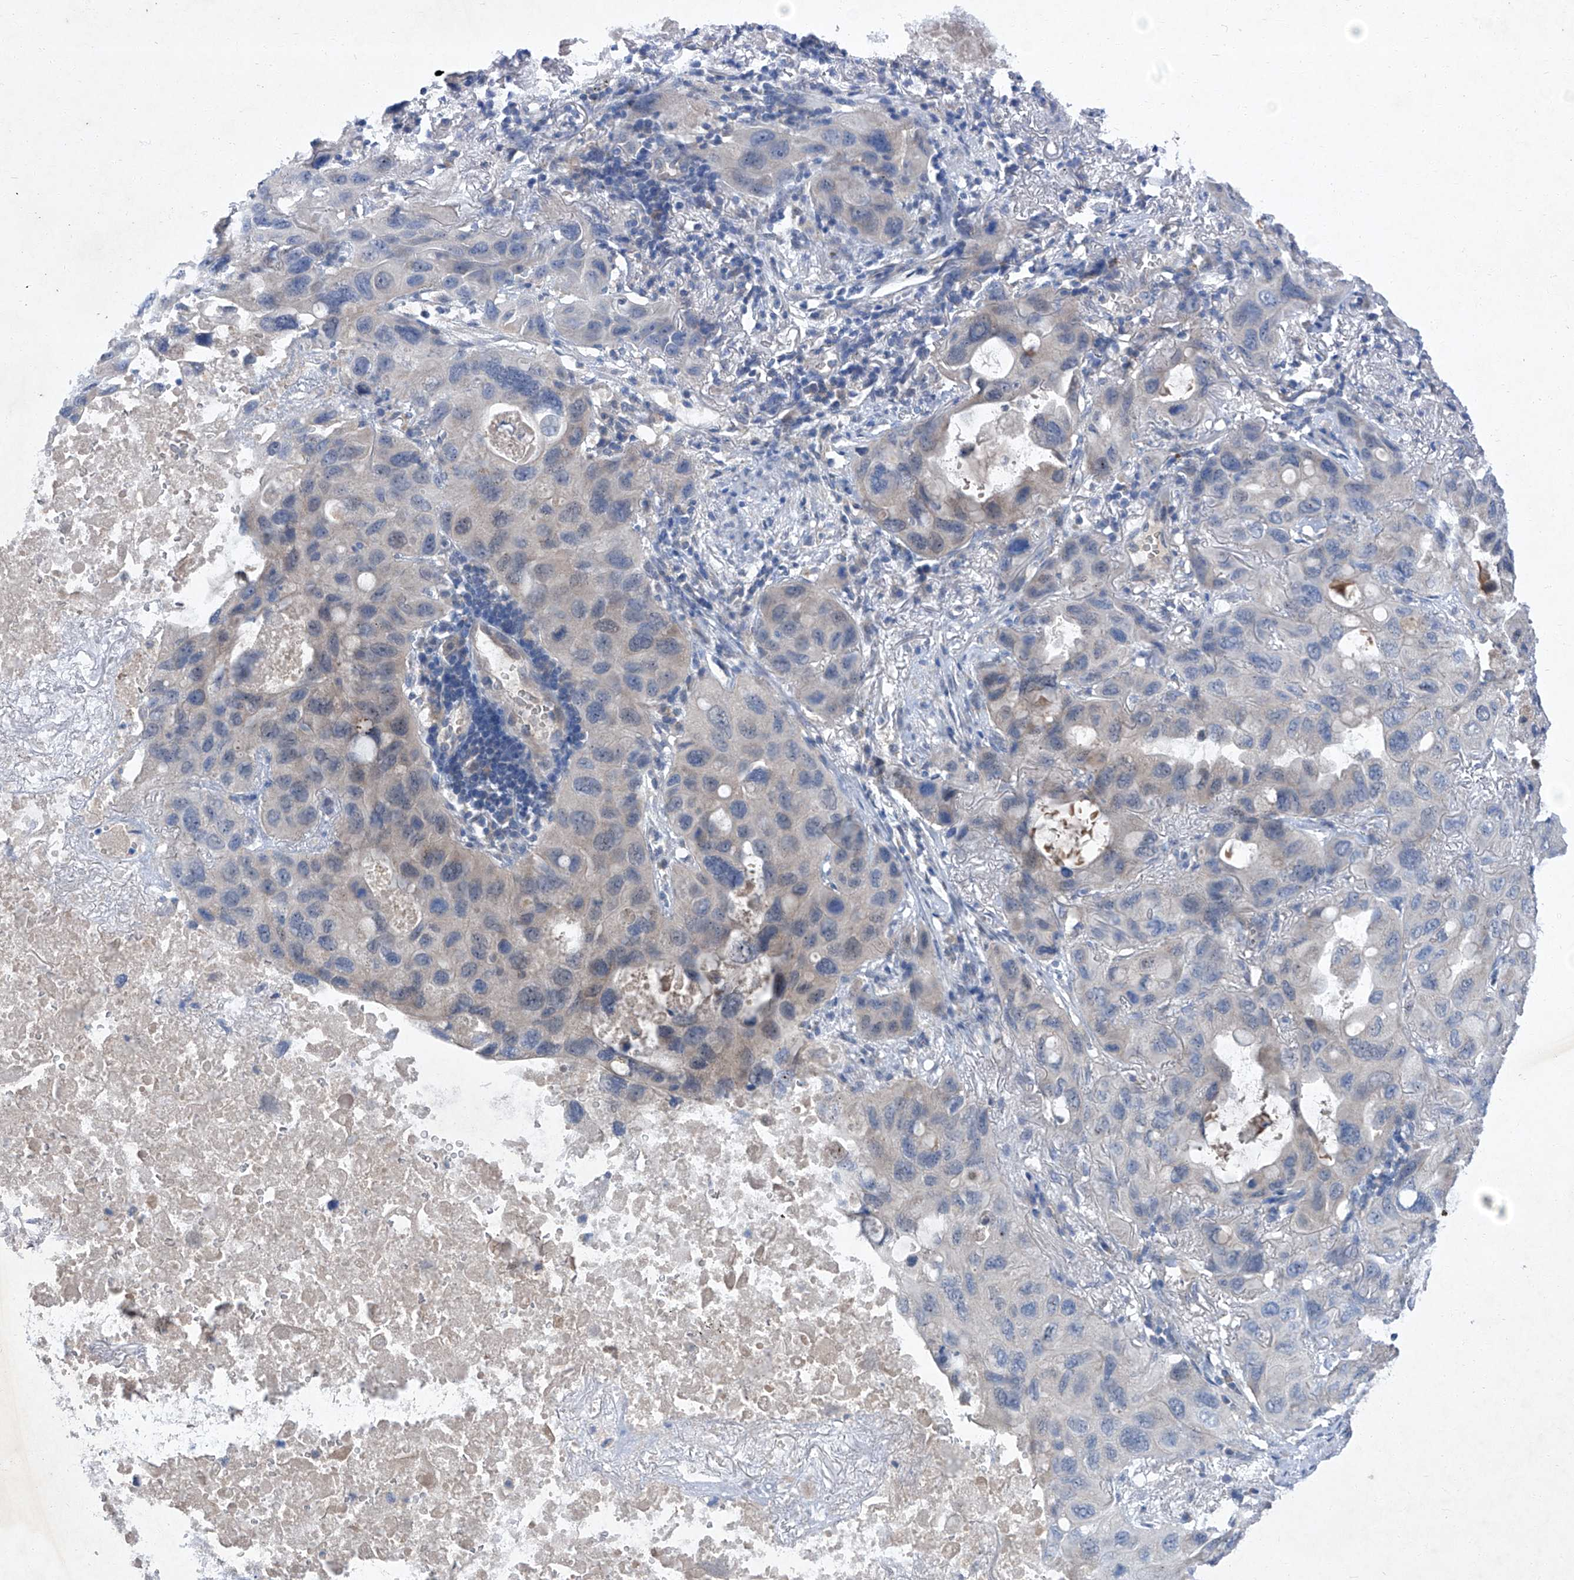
{"staining": {"intensity": "weak", "quantity": "<25%", "location": "nuclear"}, "tissue": "lung cancer", "cell_type": "Tumor cells", "image_type": "cancer", "snomed": [{"axis": "morphology", "description": "Squamous cell carcinoma, NOS"}, {"axis": "topography", "description": "Lung"}], "caption": "A micrograph of lung squamous cell carcinoma stained for a protein displays no brown staining in tumor cells.", "gene": "SBK2", "patient": {"sex": "female", "age": 73}}